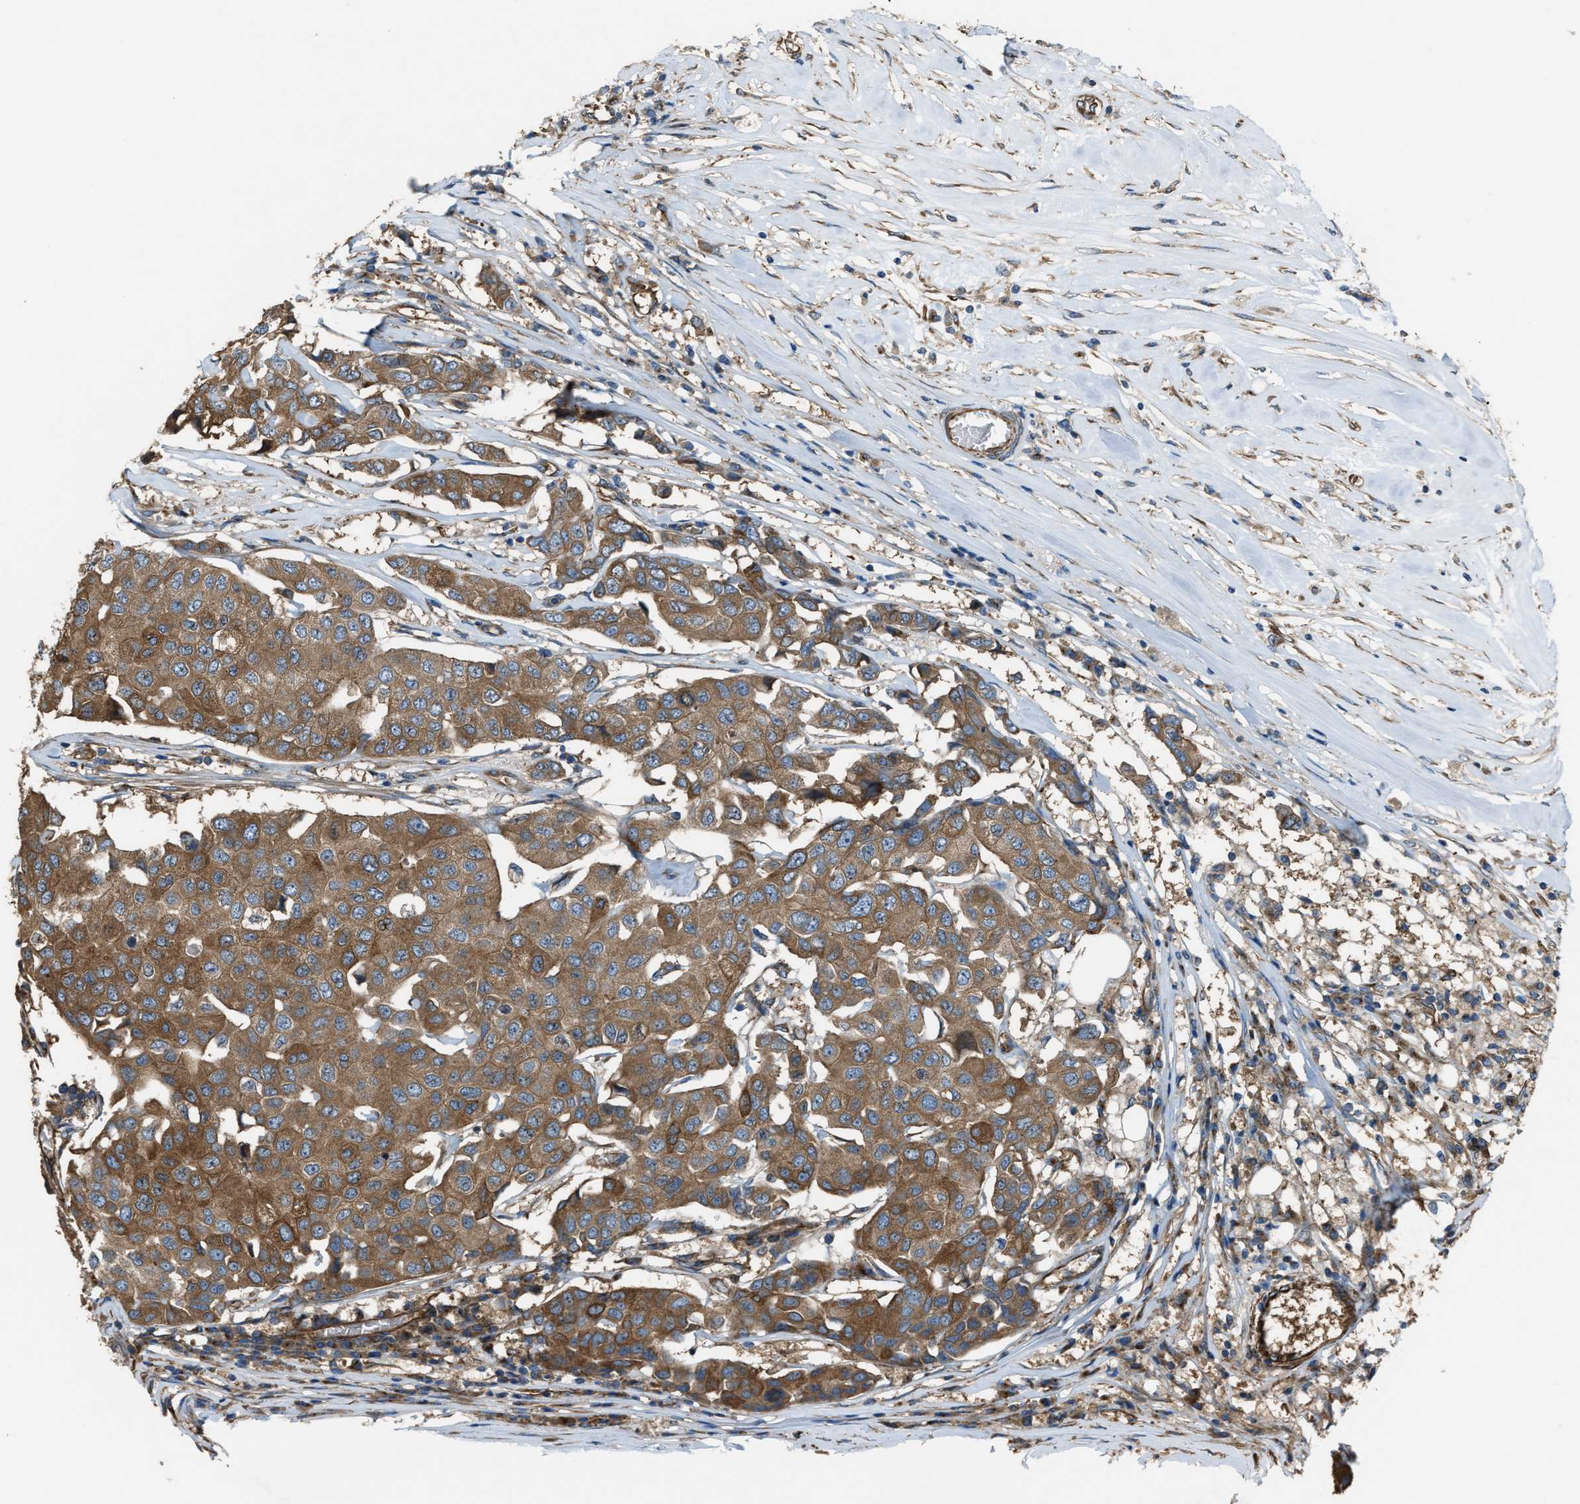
{"staining": {"intensity": "moderate", "quantity": ">75%", "location": "cytoplasmic/membranous"}, "tissue": "breast cancer", "cell_type": "Tumor cells", "image_type": "cancer", "snomed": [{"axis": "morphology", "description": "Duct carcinoma"}, {"axis": "topography", "description": "Breast"}], "caption": "Infiltrating ductal carcinoma (breast) tissue shows moderate cytoplasmic/membranous staining in approximately >75% of tumor cells, visualized by immunohistochemistry.", "gene": "TRPC1", "patient": {"sex": "female", "age": 80}}